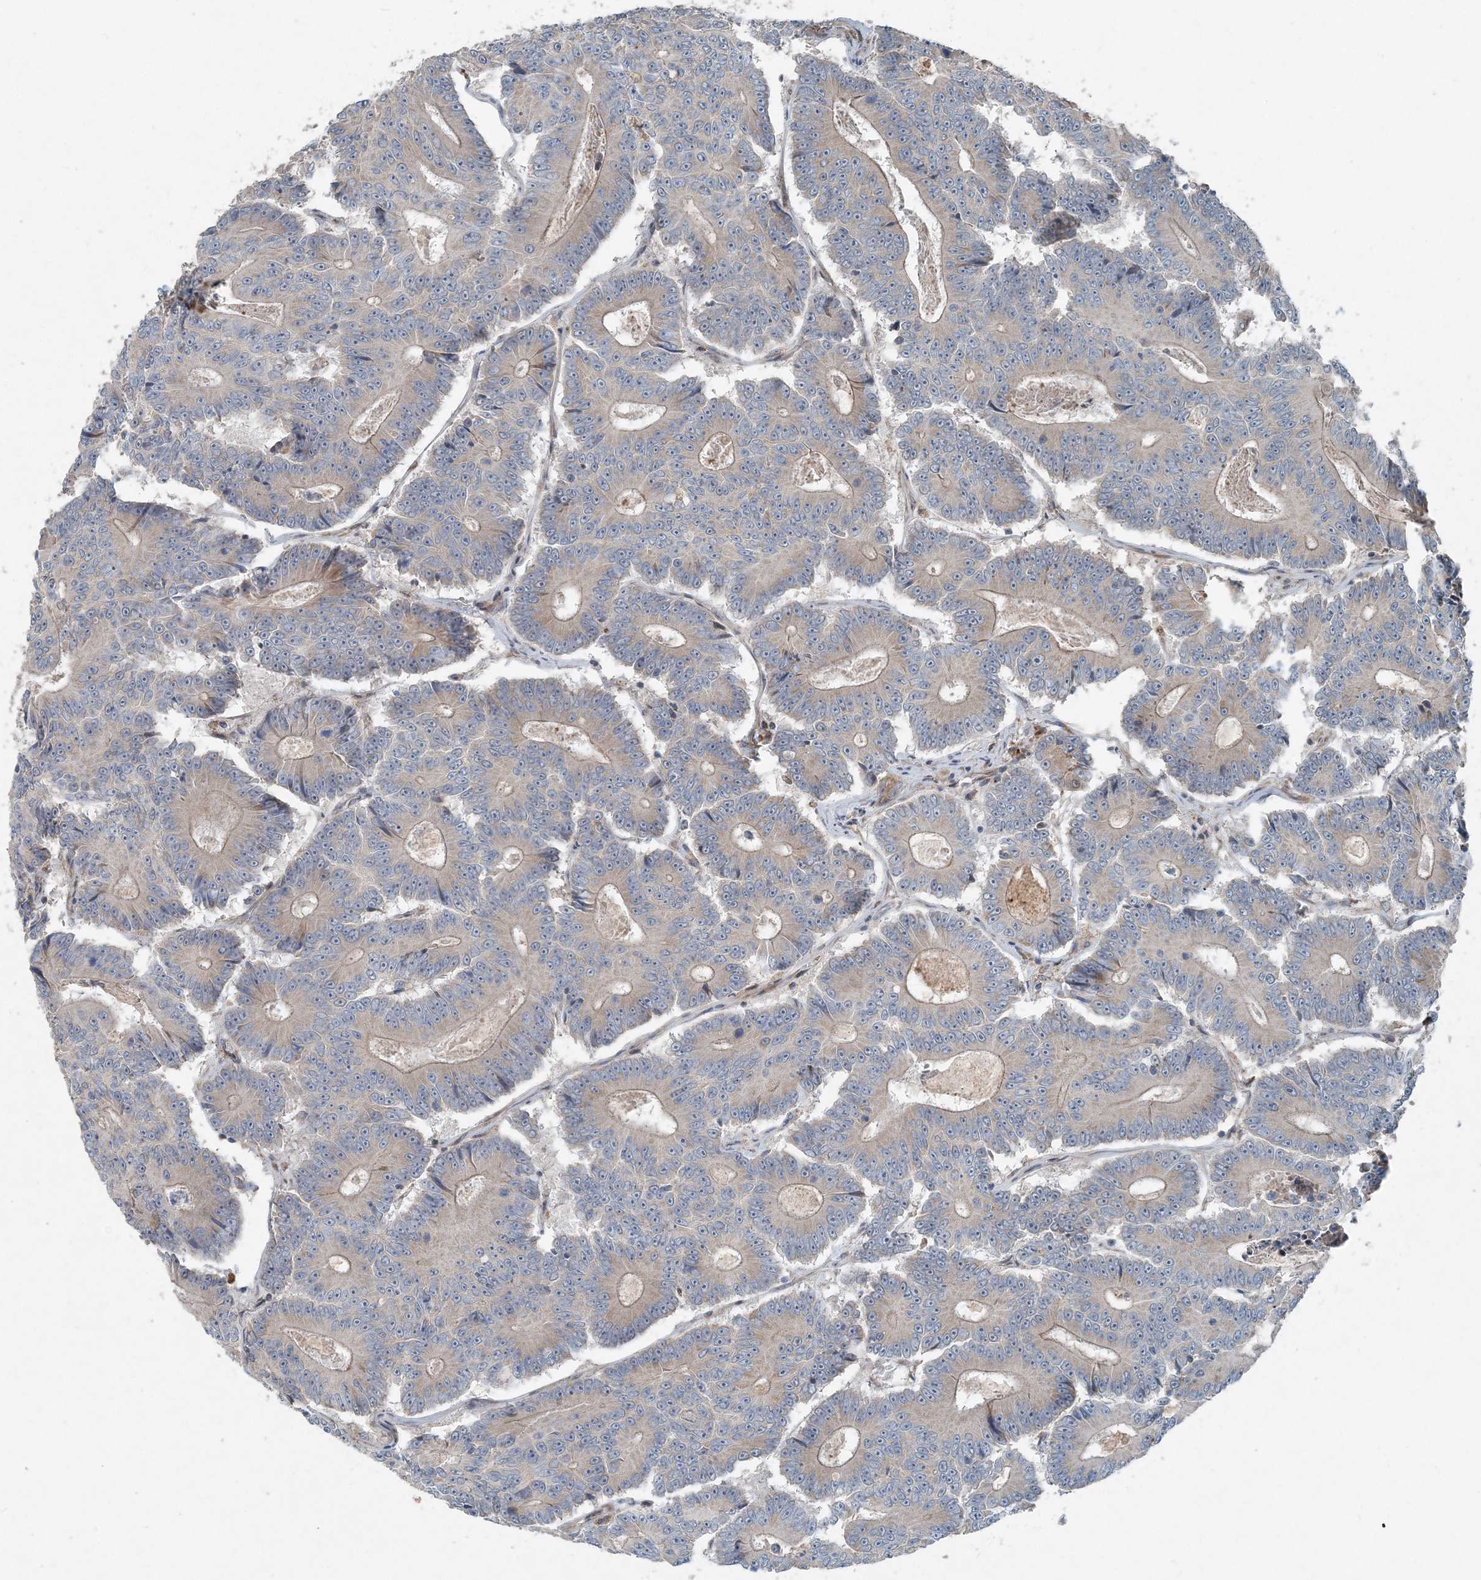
{"staining": {"intensity": "negative", "quantity": "none", "location": "none"}, "tissue": "colorectal cancer", "cell_type": "Tumor cells", "image_type": "cancer", "snomed": [{"axis": "morphology", "description": "Adenocarcinoma, NOS"}, {"axis": "topography", "description": "Colon"}], "caption": "Tumor cells are negative for brown protein staining in colorectal cancer (adenocarcinoma).", "gene": "INTU", "patient": {"sex": "male", "age": 83}}